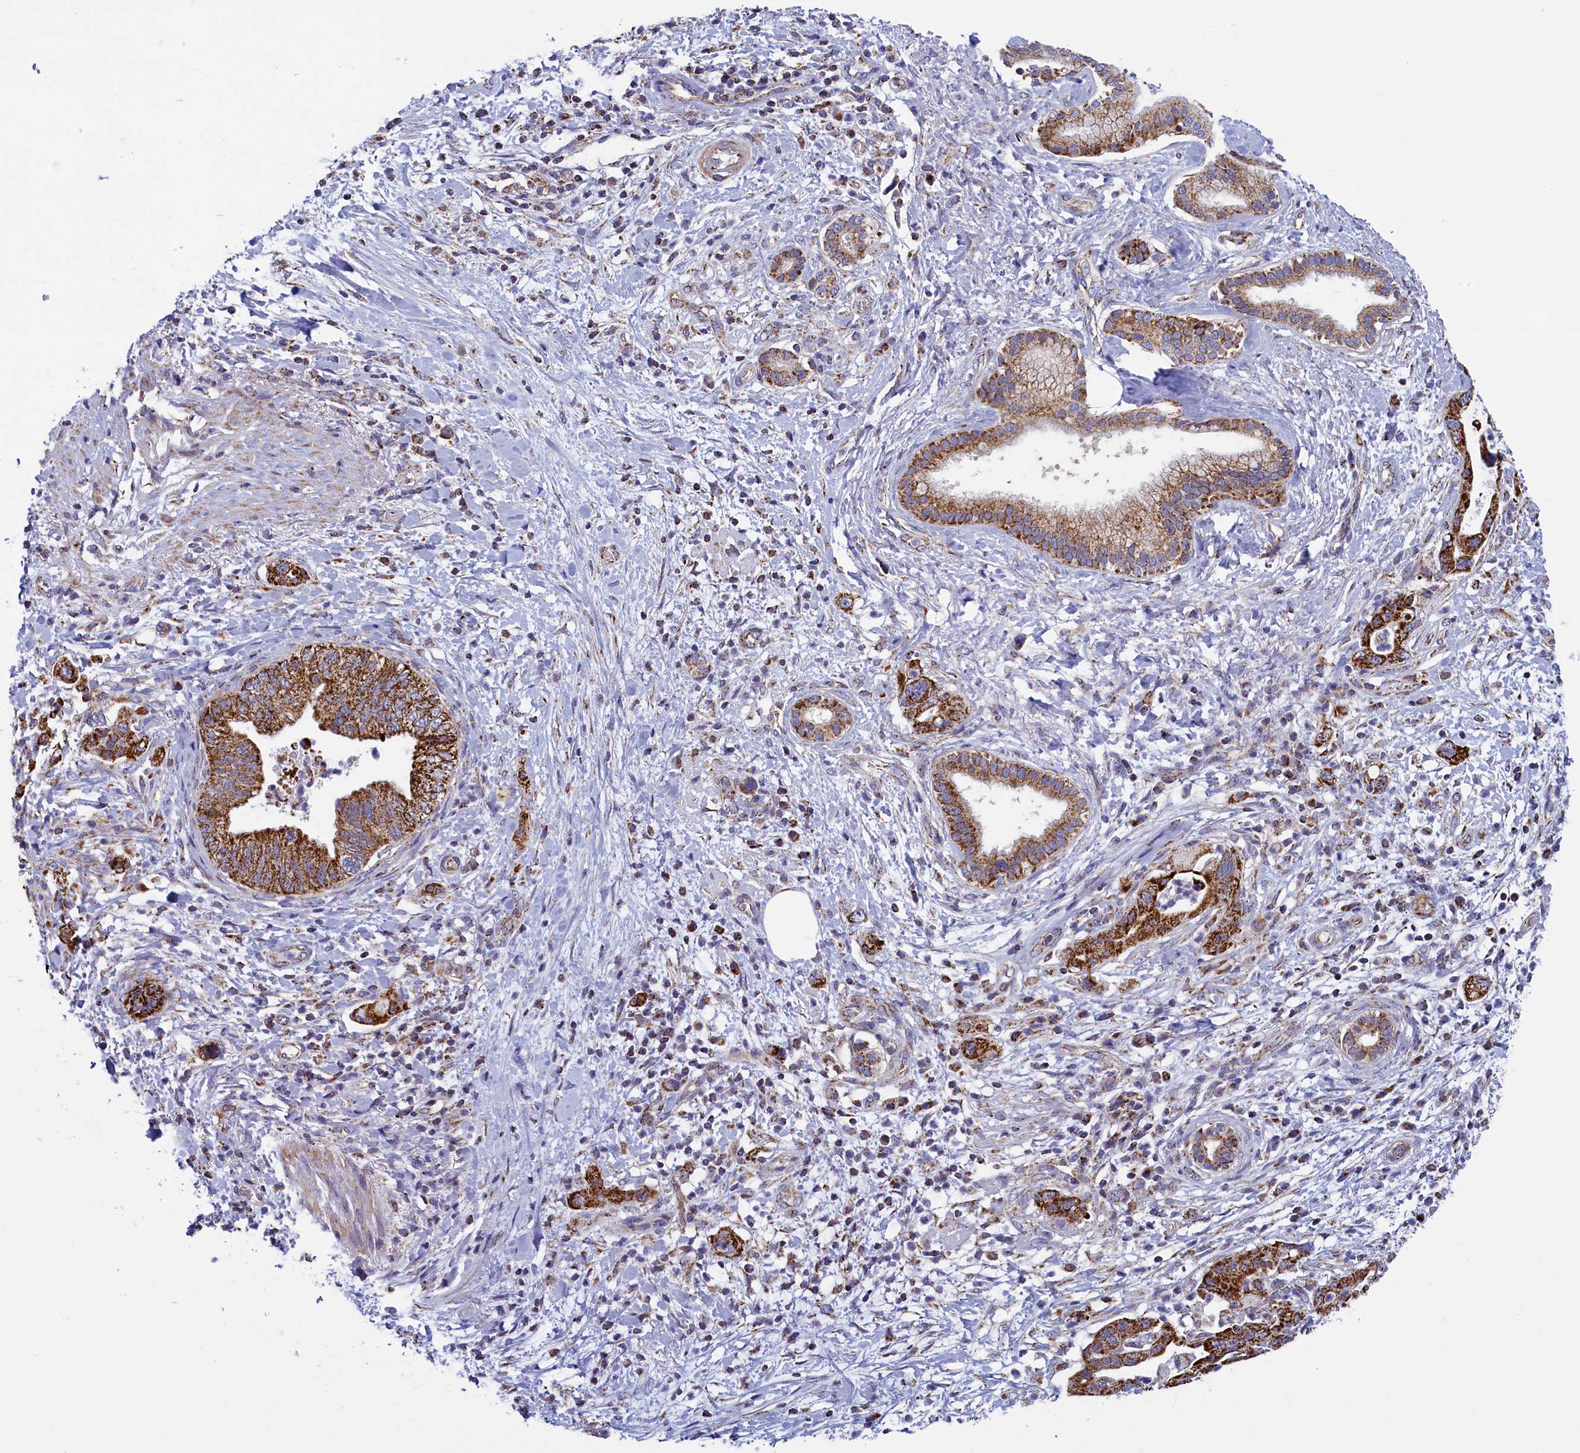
{"staining": {"intensity": "strong", "quantity": ">75%", "location": "cytoplasmic/membranous"}, "tissue": "pancreatic cancer", "cell_type": "Tumor cells", "image_type": "cancer", "snomed": [{"axis": "morphology", "description": "Adenocarcinoma, NOS"}, {"axis": "topography", "description": "Pancreas"}], "caption": "A histopathology image of pancreatic adenocarcinoma stained for a protein exhibits strong cytoplasmic/membranous brown staining in tumor cells.", "gene": "IFT122", "patient": {"sex": "female", "age": 73}}